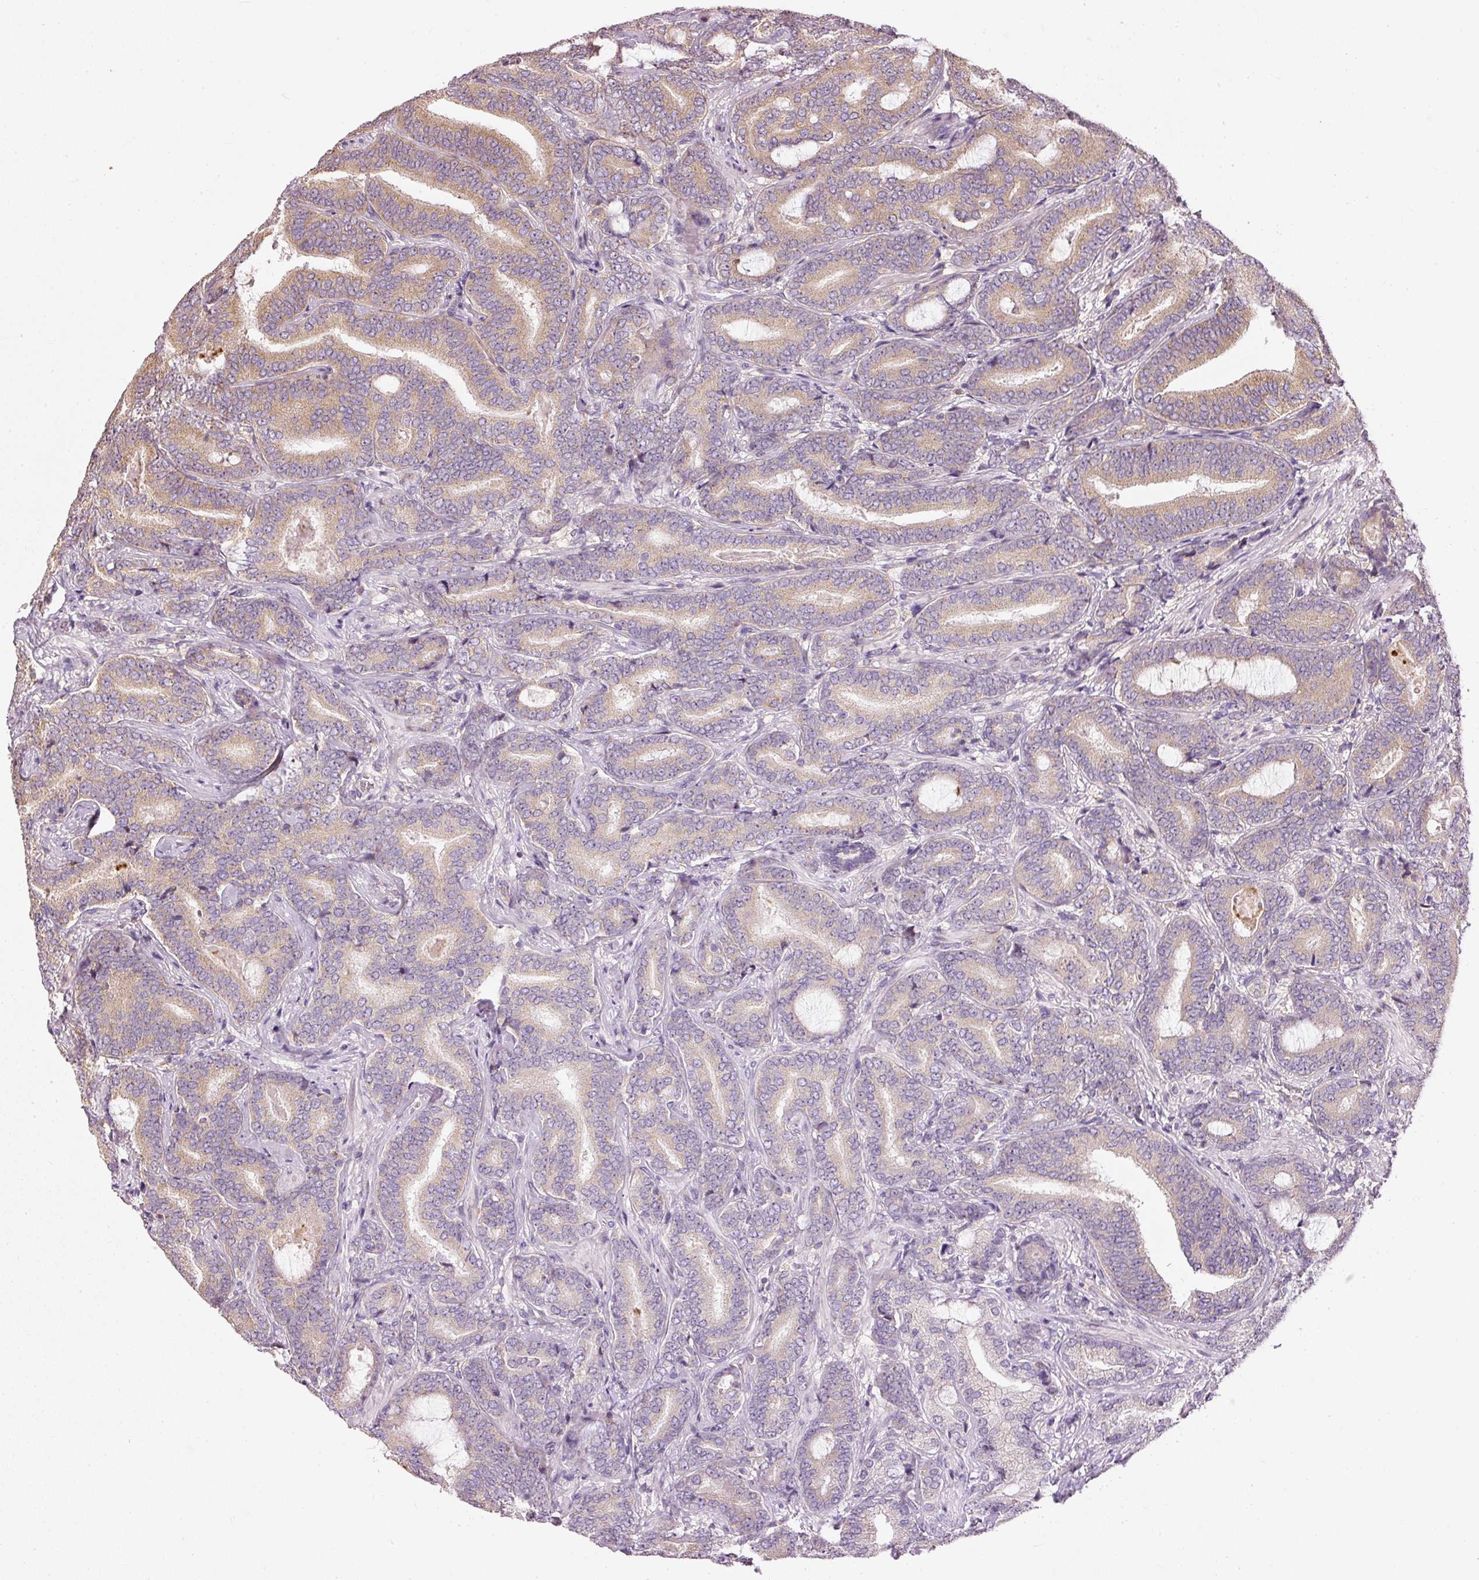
{"staining": {"intensity": "moderate", "quantity": ">75%", "location": "cytoplasmic/membranous"}, "tissue": "prostate cancer", "cell_type": "Tumor cells", "image_type": "cancer", "snomed": [{"axis": "morphology", "description": "Adenocarcinoma, Low grade"}, {"axis": "topography", "description": "Prostate and seminal vesicle, NOS"}], "caption": "Prostate cancer (low-grade adenocarcinoma) was stained to show a protein in brown. There is medium levels of moderate cytoplasmic/membranous staining in about >75% of tumor cells.", "gene": "MTHFD1L", "patient": {"sex": "male", "age": 61}}